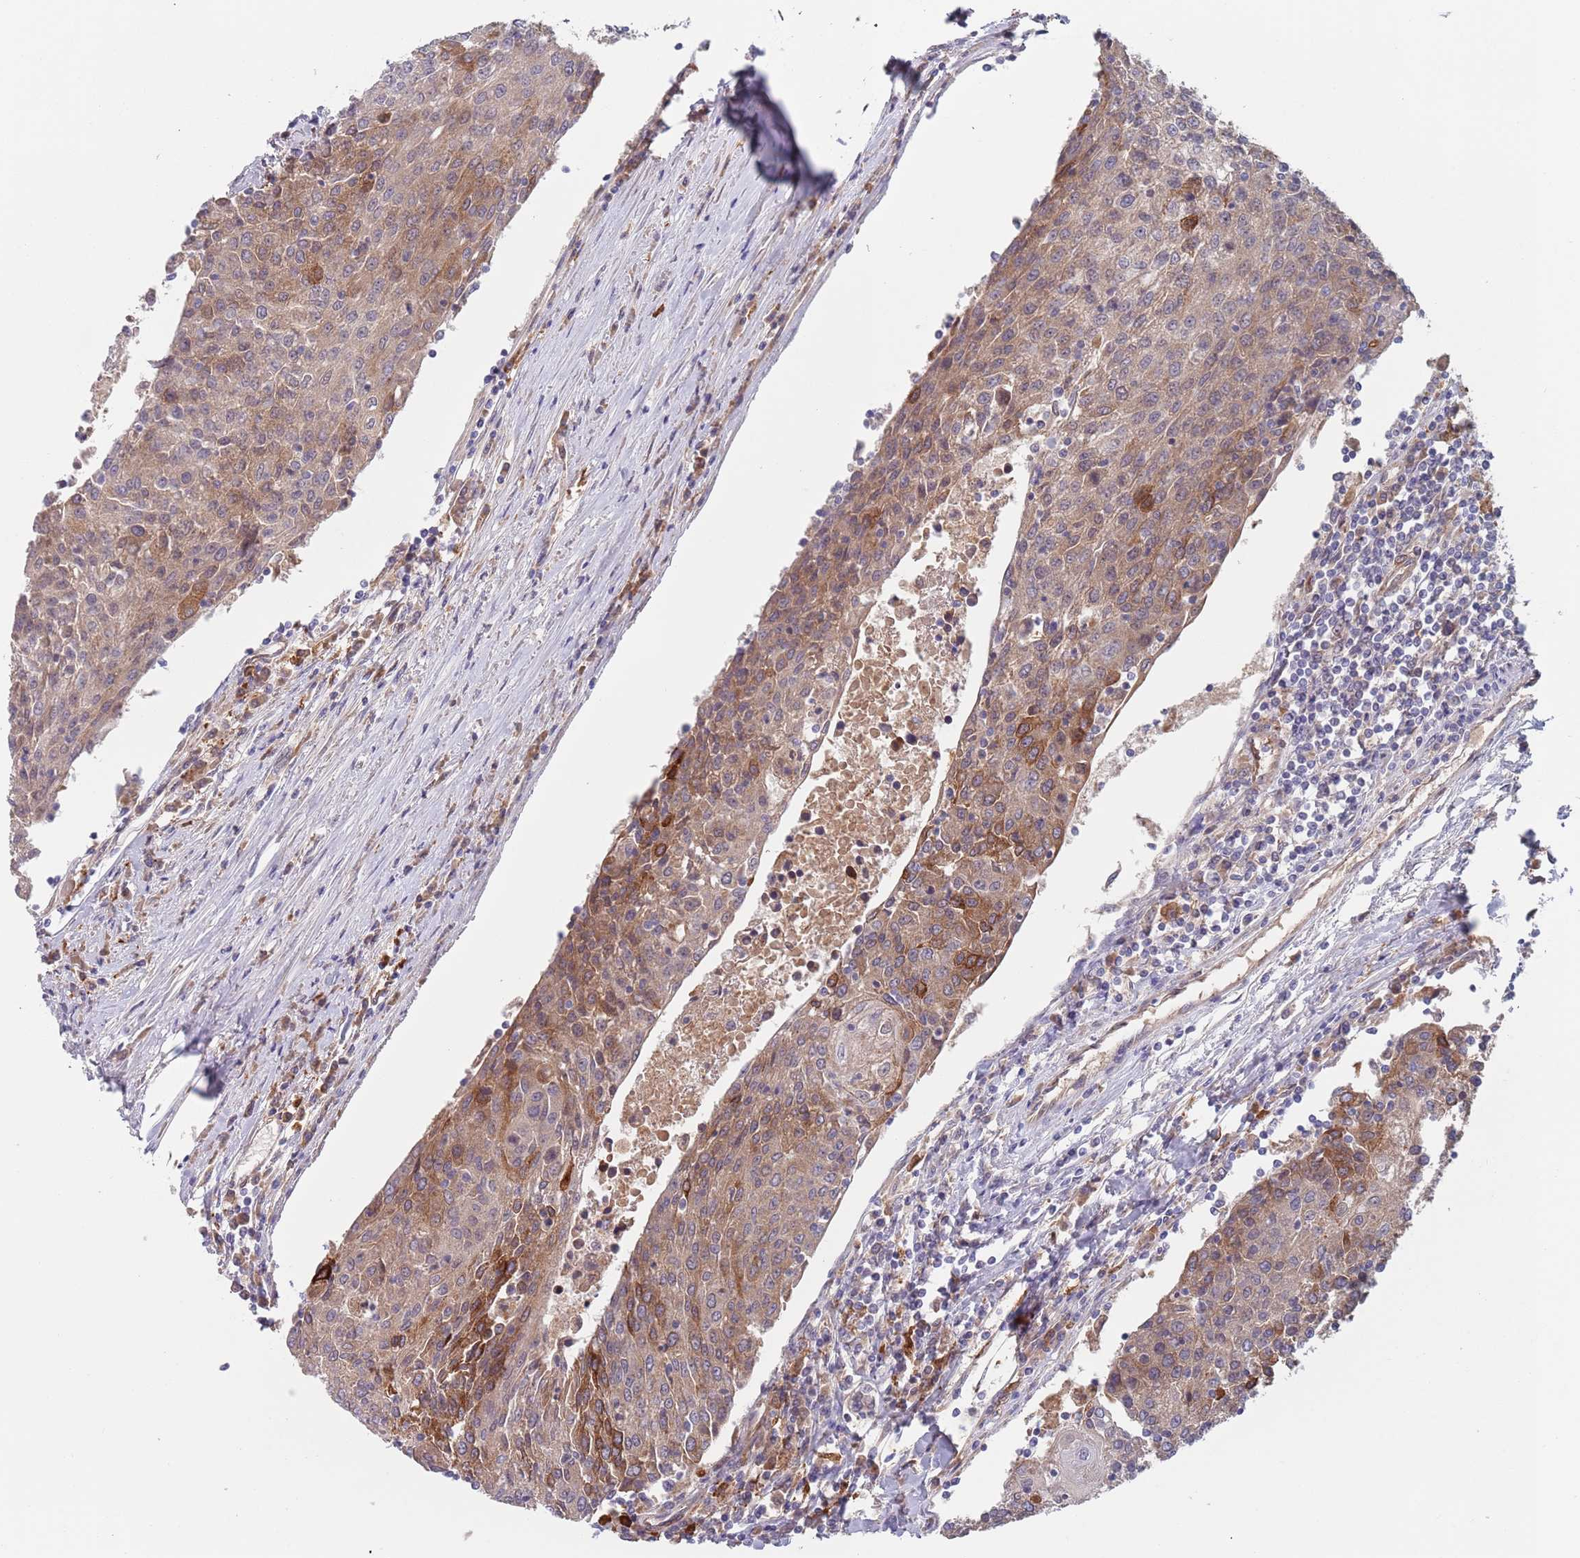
{"staining": {"intensity": "moderate", "quantity": "25%-75%", "location": "cytoplasmic/membranous"}, "tissue": "urothelial cancer", "cell_type": "Tumor cells", "image_type": "cancer", "snomed": [{"axis": "morphology", "description": "Urothelial carcinoma, High grade"}, {"axis": "topography", "description": "Urinary bladder"}], "caption": "Tumor cells reveal moderate cytoplasmic/membranous positivity in about 25%-75% of cells in urothelial cancer. (Brightfield microscopy of DAB IHC at high magnification).", "gene": "ZNF140", "patient": {"sex": "female", "age": 85}}